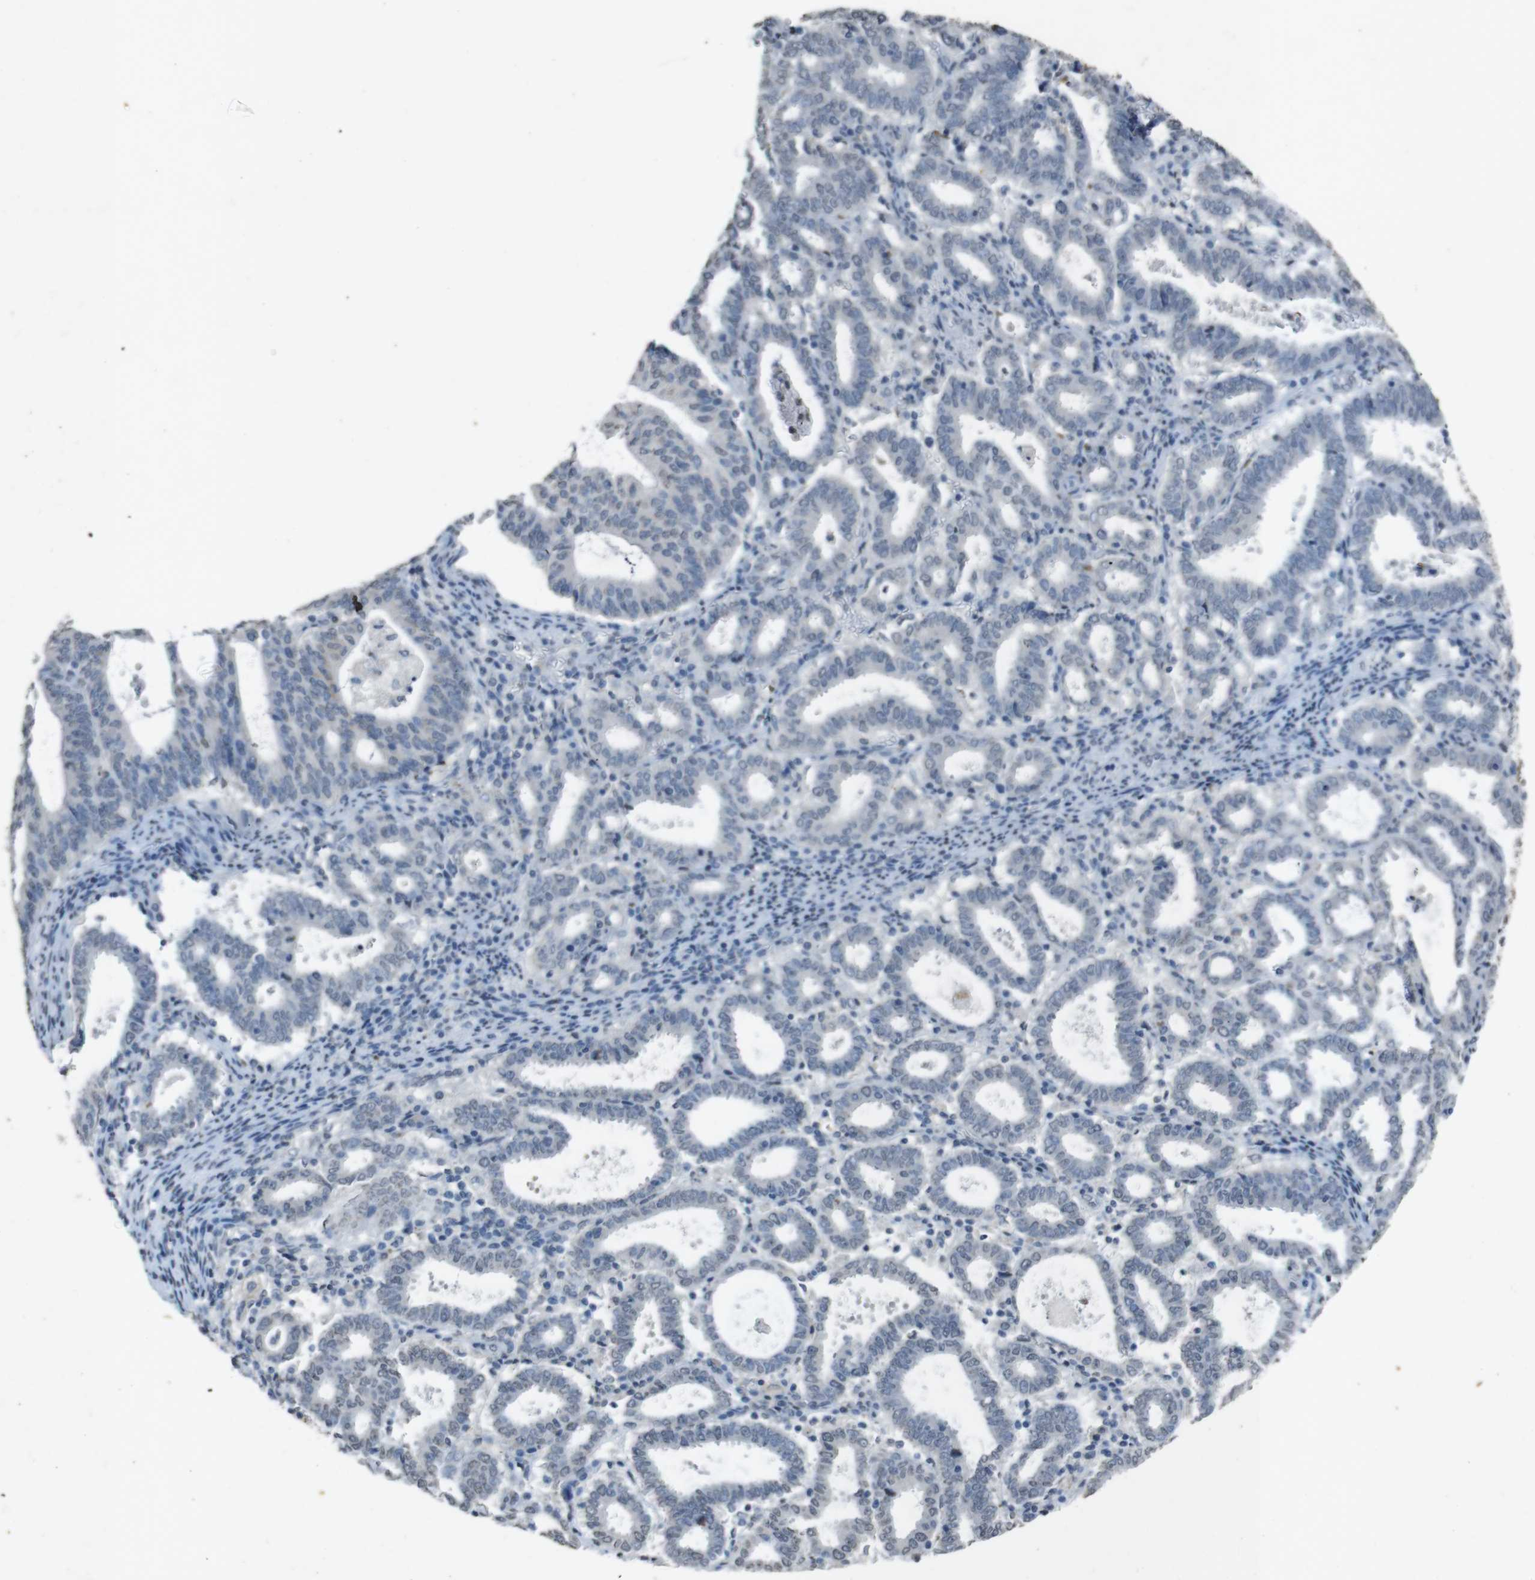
{"staining": {"intensity": "negative", "quantity": "none", "location": "none"}, "tissue": "endometrial cancer", "cell_type": "Tumor cells", "image_type": "cancer", "snomed": [{"axis": "morphology", "description": "Adenocarcinoma, NOS"}, {"axis": "topography", "description": "Uterus"}], "caption": "Immunohistochemical staining of human endometrial adenocarcinoma displays no significant expression in tumor cells.", "gene": "STBD1", "patient": {"sex": "female", "age": 83}}